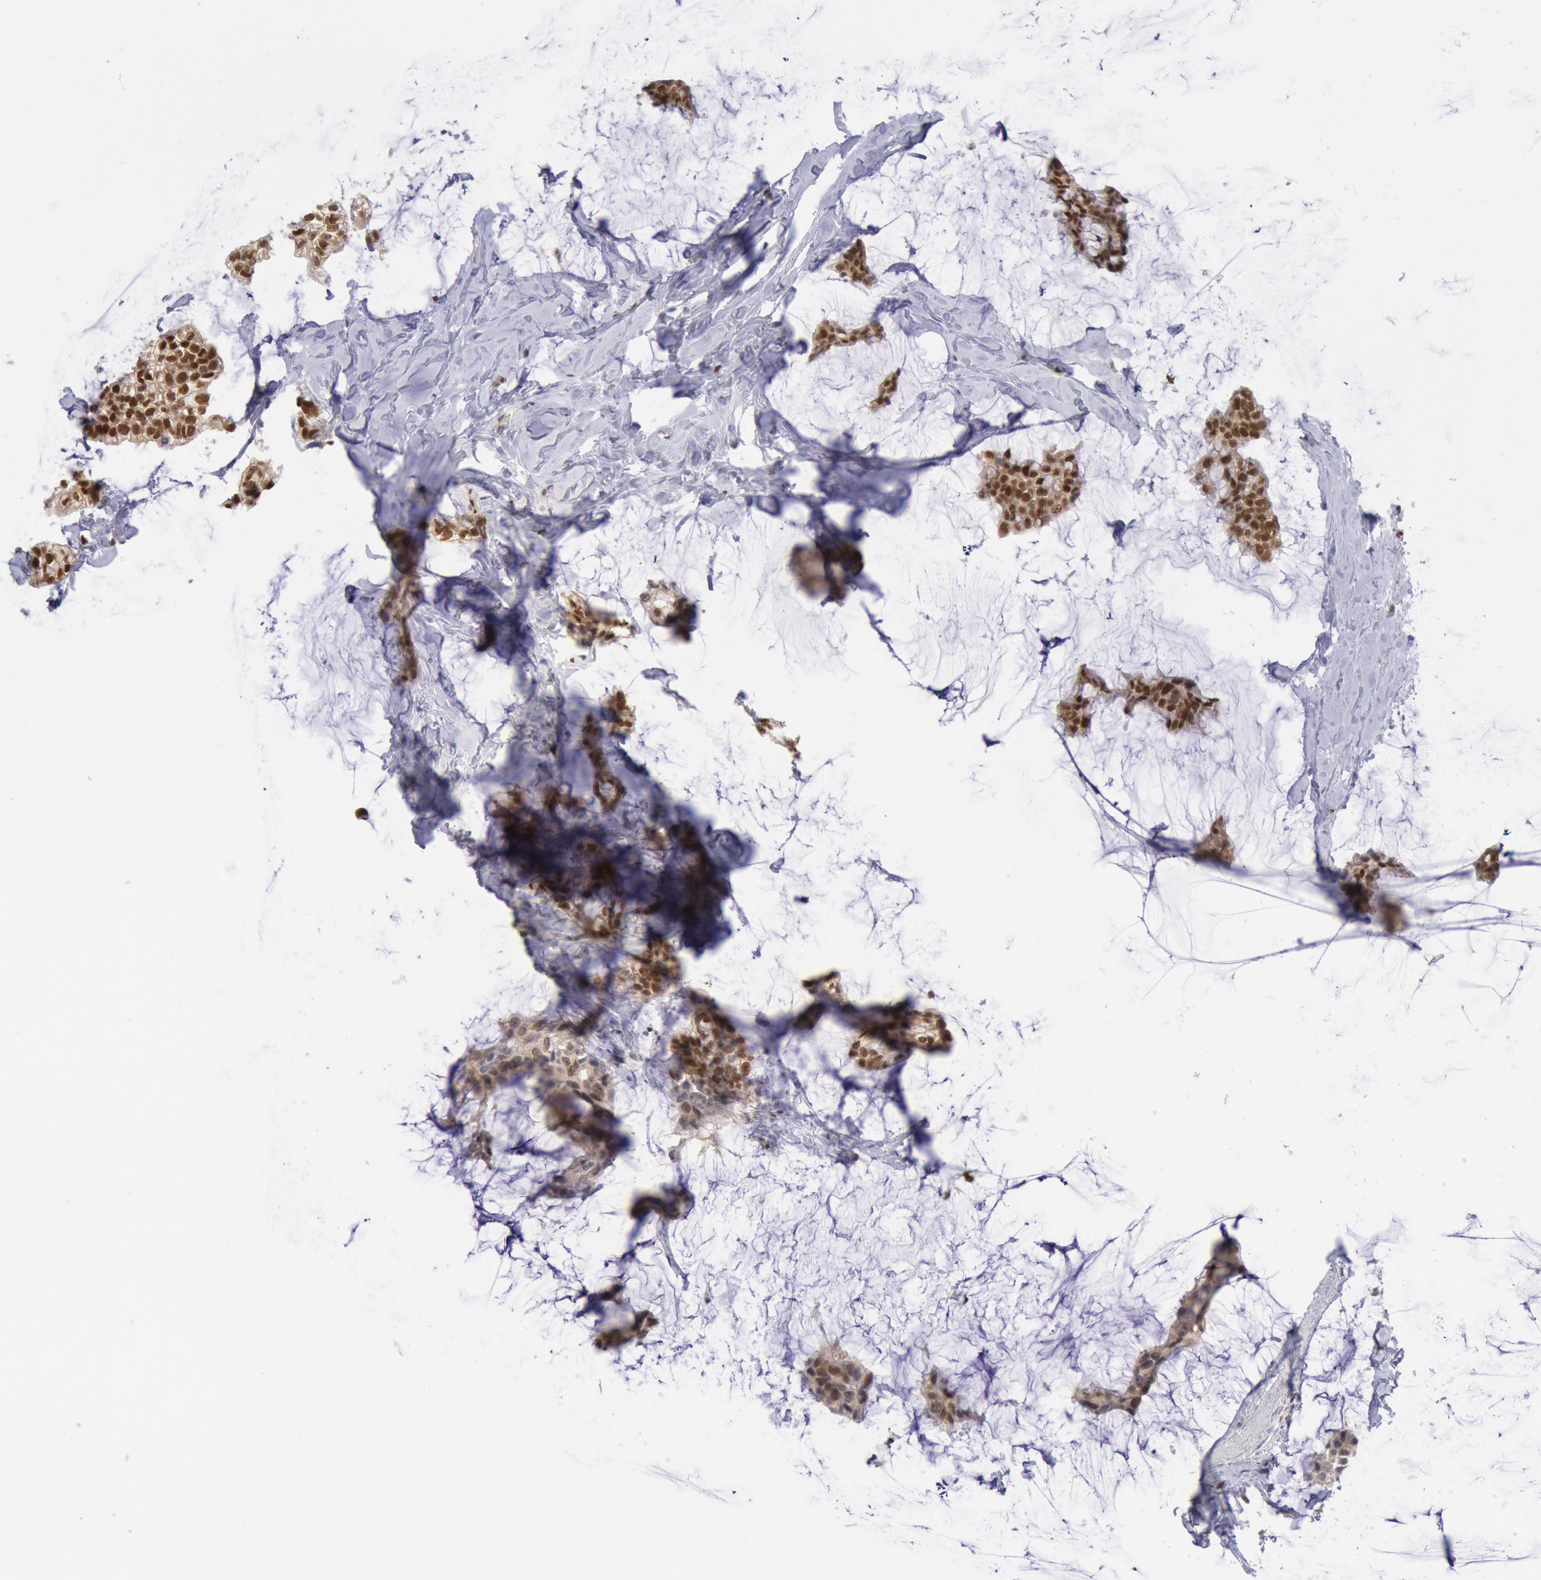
{"staining": {"intensity": "moderate", "quantity": ">75%", "location": "cytoplasmic/membranous,nuclear"}, "tissue": "breast cancer", "cell_type": "Tumor cells", "image_type": "cancer", "snomed": [{"axis": "morphology", "description": "Duct carcinoma"}, {"axis": "topography", "description": "Breast"}], "caption": "Protein expression analysis of breast cancer (intraductal carcinoma) displays moderate cytoplasmic/membranous and nuclear staining in approximately >75% of tumor cells.", "gene": "RPS6KA5", "patient": {"sex": "female", "age": 93}}